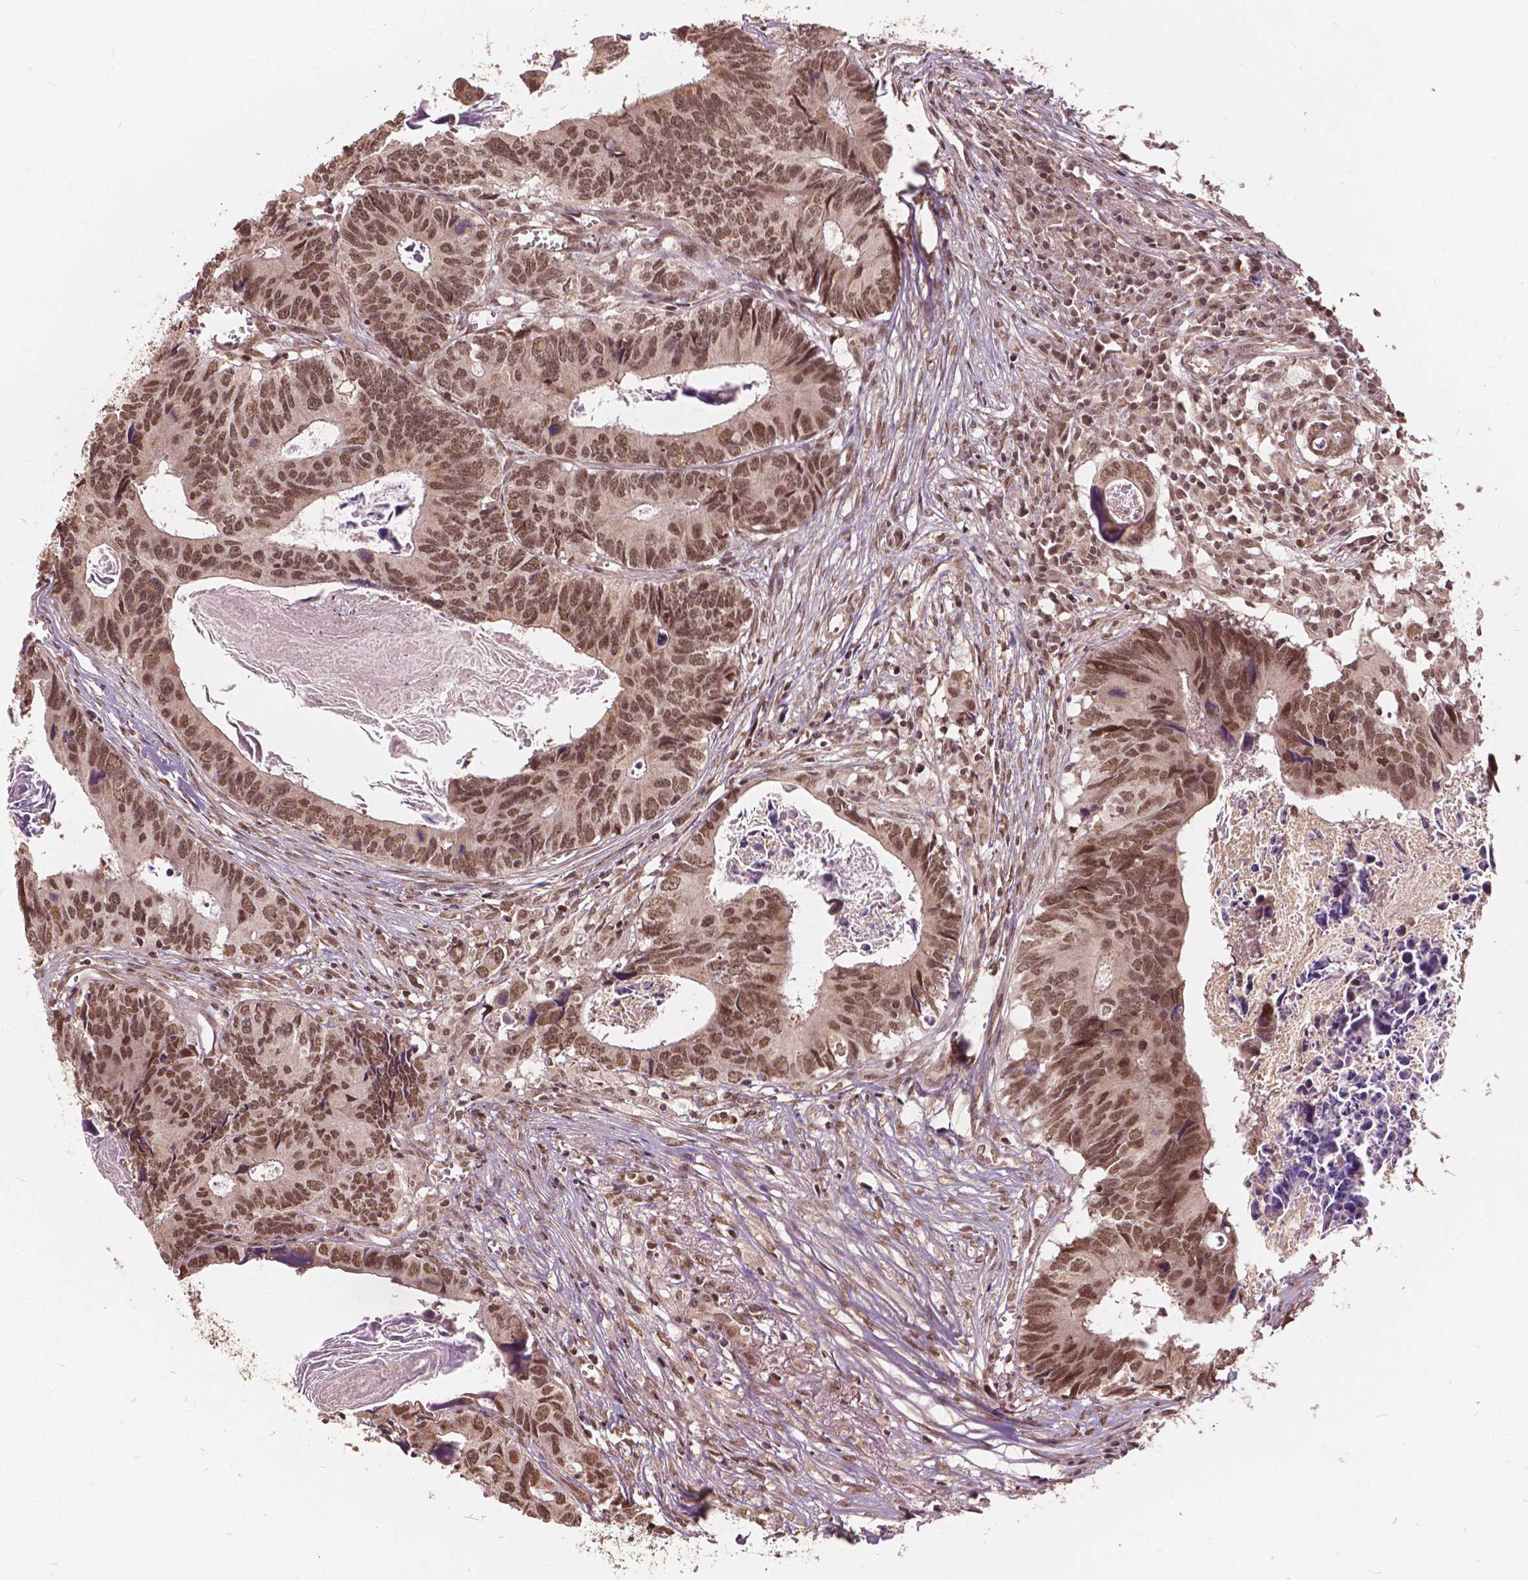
{"staining": {"intensity": "moderate", "quantity": ">75%", "location": "nuclear"}, "tissue": "colorectal cancer", "cell_type": "Tumor cells", "image_type": "cancer", "snomed": [{"axis": "morphology", "description": "Adenocarcinoma, NOS"}, {"axis": "topography", "description": "Colon"}], "caption": "Tumor cells exhibit medium levels of moderate nuclear expression in about >75% of cells in human colorectal cancer. (Brightfield microscopy of DAB IHC at high magnification).", "gene": "GPS2", "patient": {"sex": "female", "age": 82}}